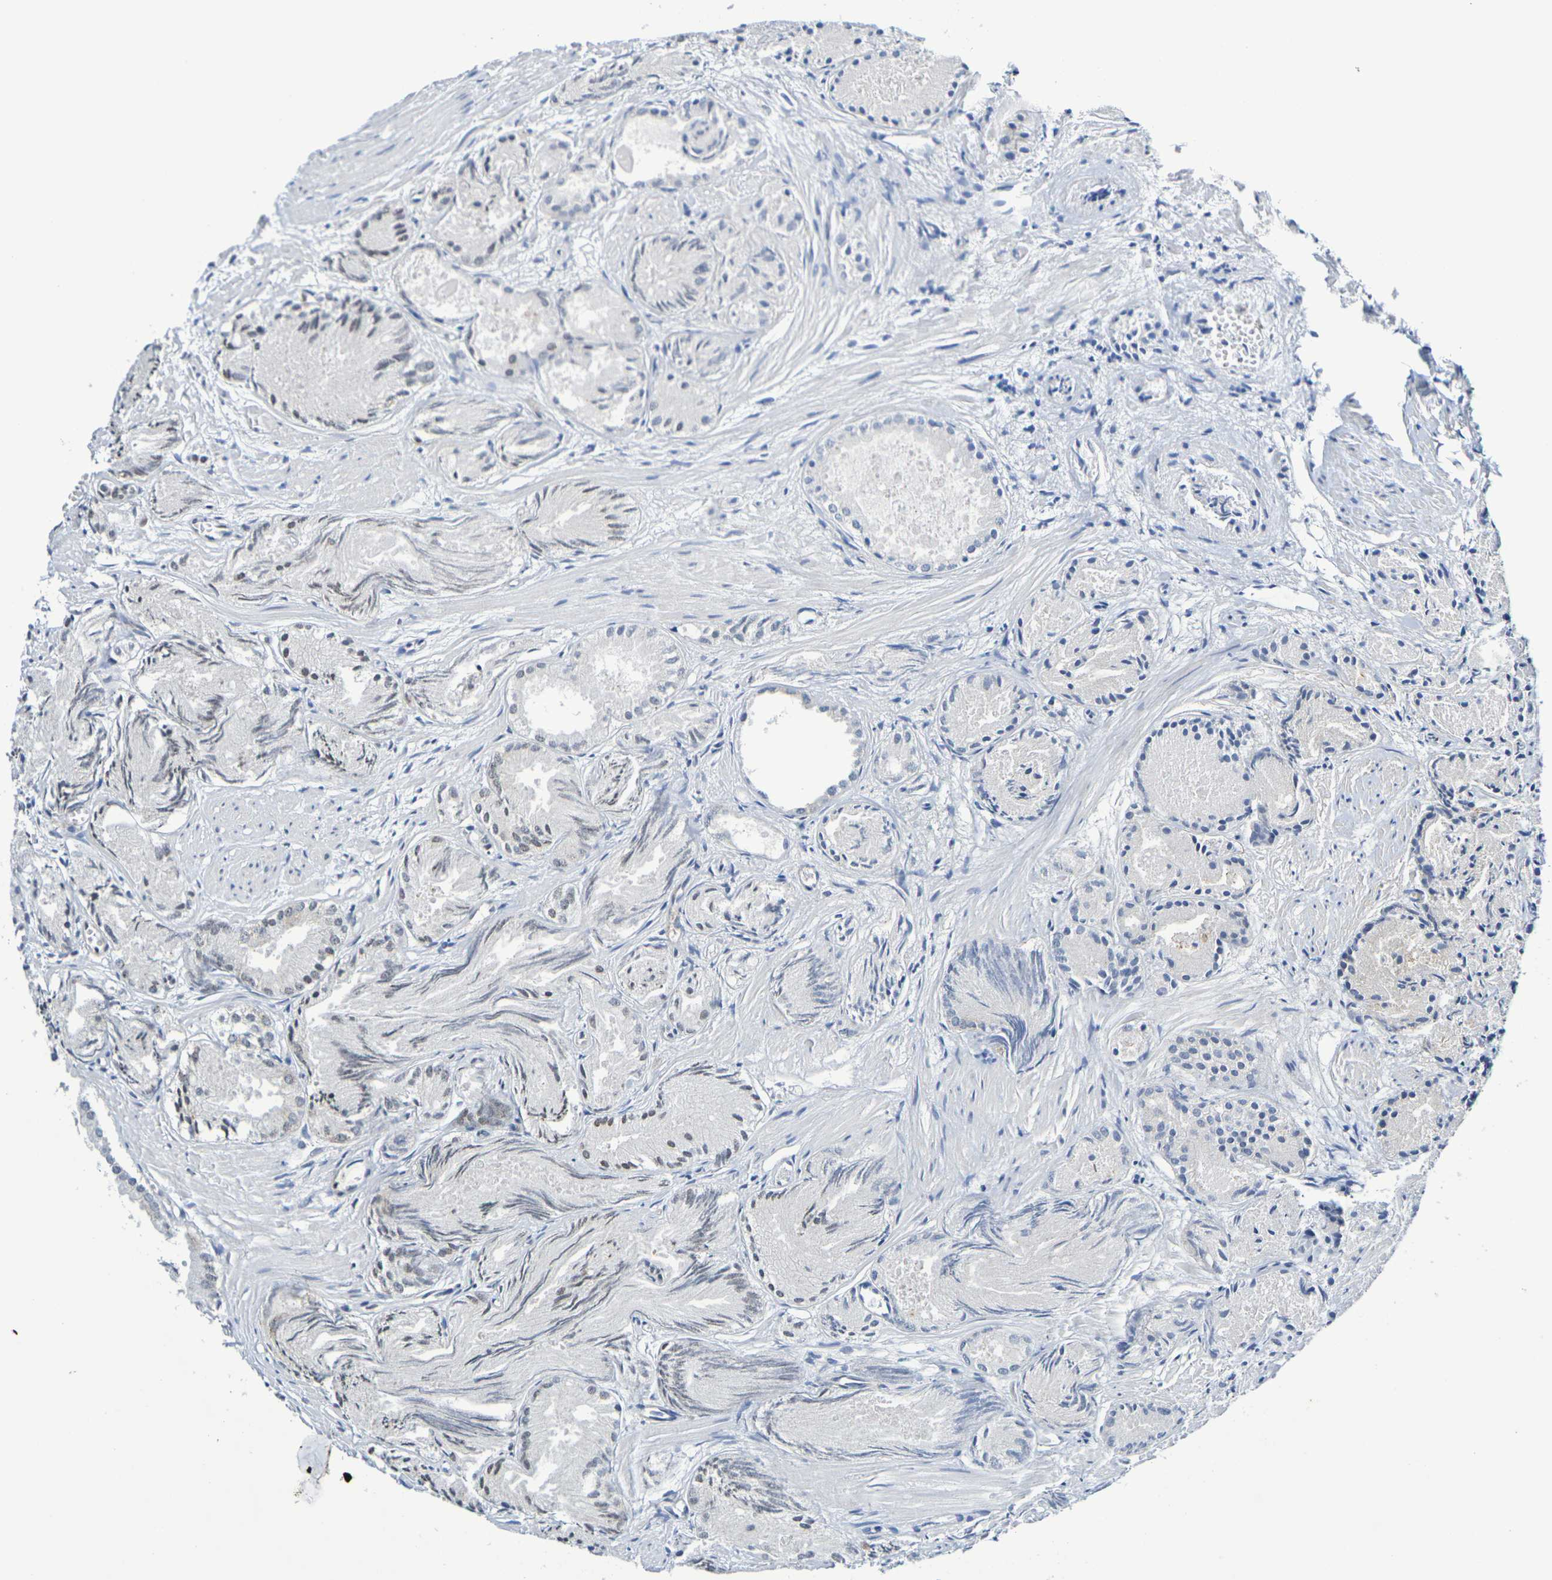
{"staining": {"intensity": "weak", "quantity": "<25%", "location": "cytoplasmic/membranous"}, "tissue": "prostate cancer", "cell_type": "Tumor cells", "image_type": "cancer", "snomed": [{"axis": "morphology", "description": "Adenocarcinoma, Low grade"}, {"axis": "topography", "description": "Prostate"}], "caption": "High magnification brightfield microscopy of prostate cancer stained with DAB (brown) and counterstained with hematoxylin (blue): tumor cells show no significant expression.", "gene": "CHRNB1", "patient": {"sex": "male", "age": 72}}